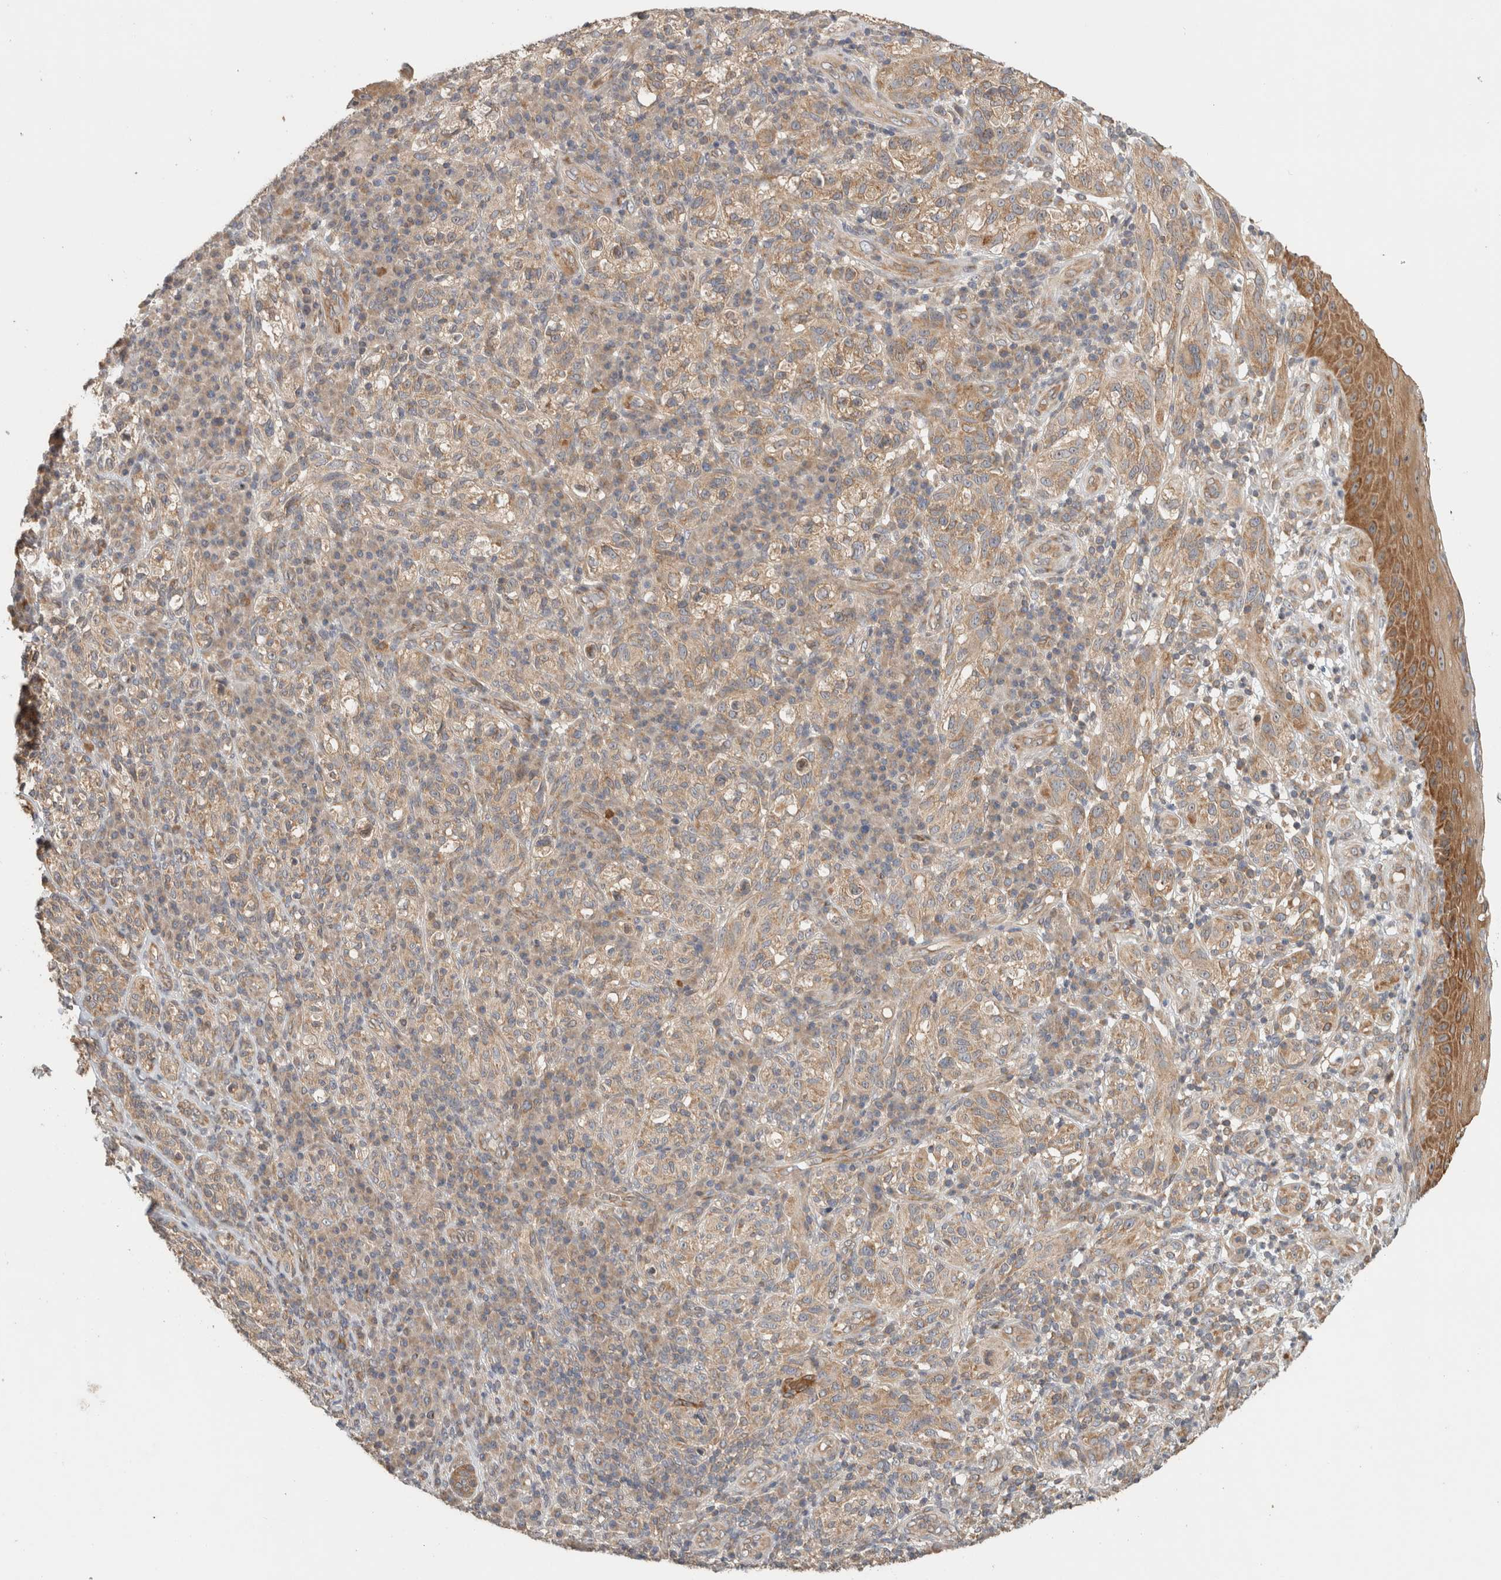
{"staining": {"intensity": "weak", "quantity": ">75%", "location": "cytoplasmic/membranous"}, "tissue": "melanoma", "cell_type": "Tumor cells", "image_type": "cancer", "snomed": [{"axis": "morphology", "description": "Malignant melanoma, NOS"}, {"axis": "topography", "description": "Skin"}], "caption": "Brown immunohistochemical staining in malignant melanoma demonstrates weak cytoplasmic/membranous expression in approximately >75% of tumor cells.", "gene": "PUM1", "patient": {"sex": "female", "age": 73}}